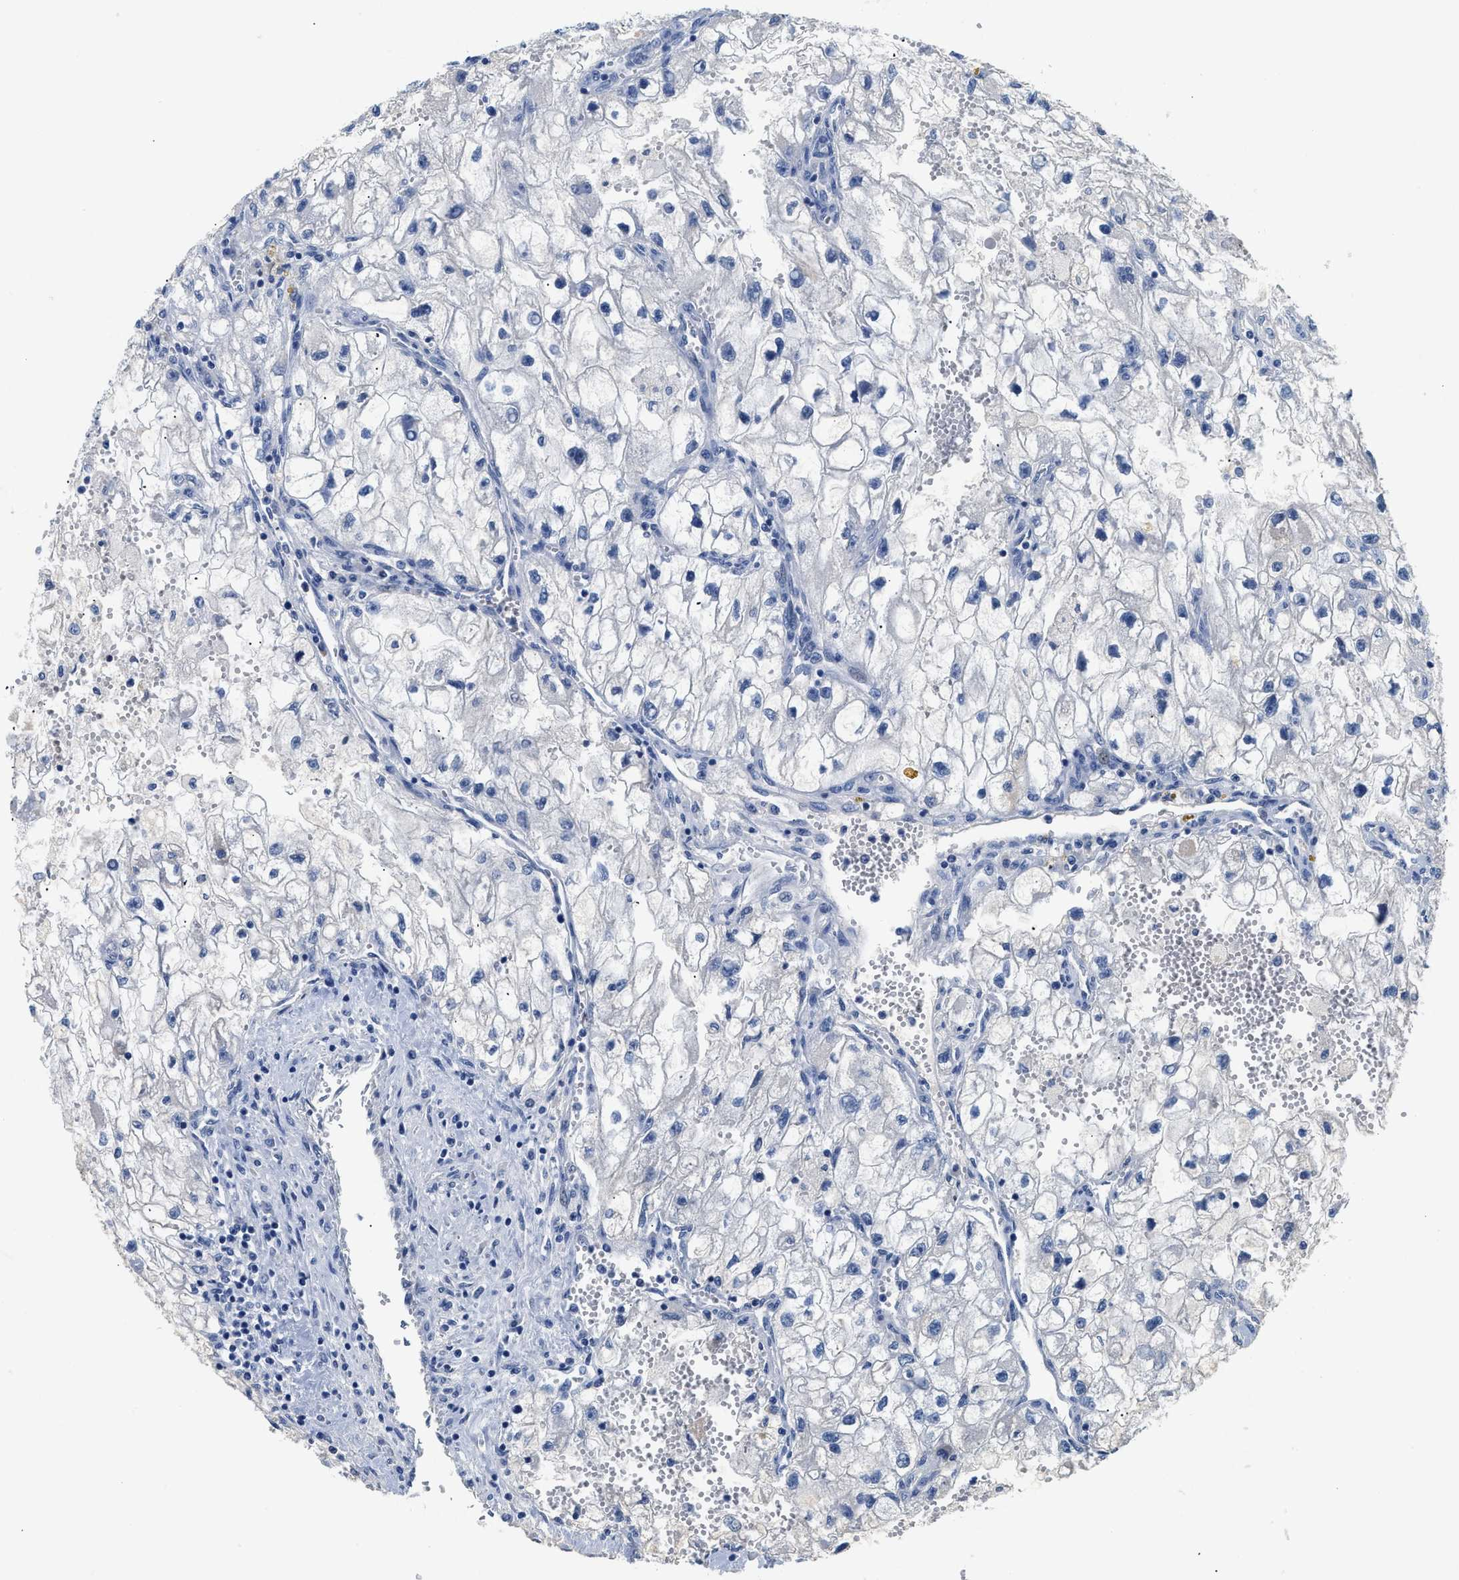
{"staining": {"intensity": "negative", "quantity": "none", "location": "none"}, "tissue": "renal cancer", "cell_type": "Tumor cells", "image_type": "cancer", "snomed": [{"axis": "morphology", "description": "Adenocarcinoma, NOS"}, {"axis": "topography", "description": "Kidney"}], "caption": "Image shows no protein positivity in tumor cells of renal cancer tissue.", "gene": "PCK2", "patient": {"sex": "female", "age": 70}}